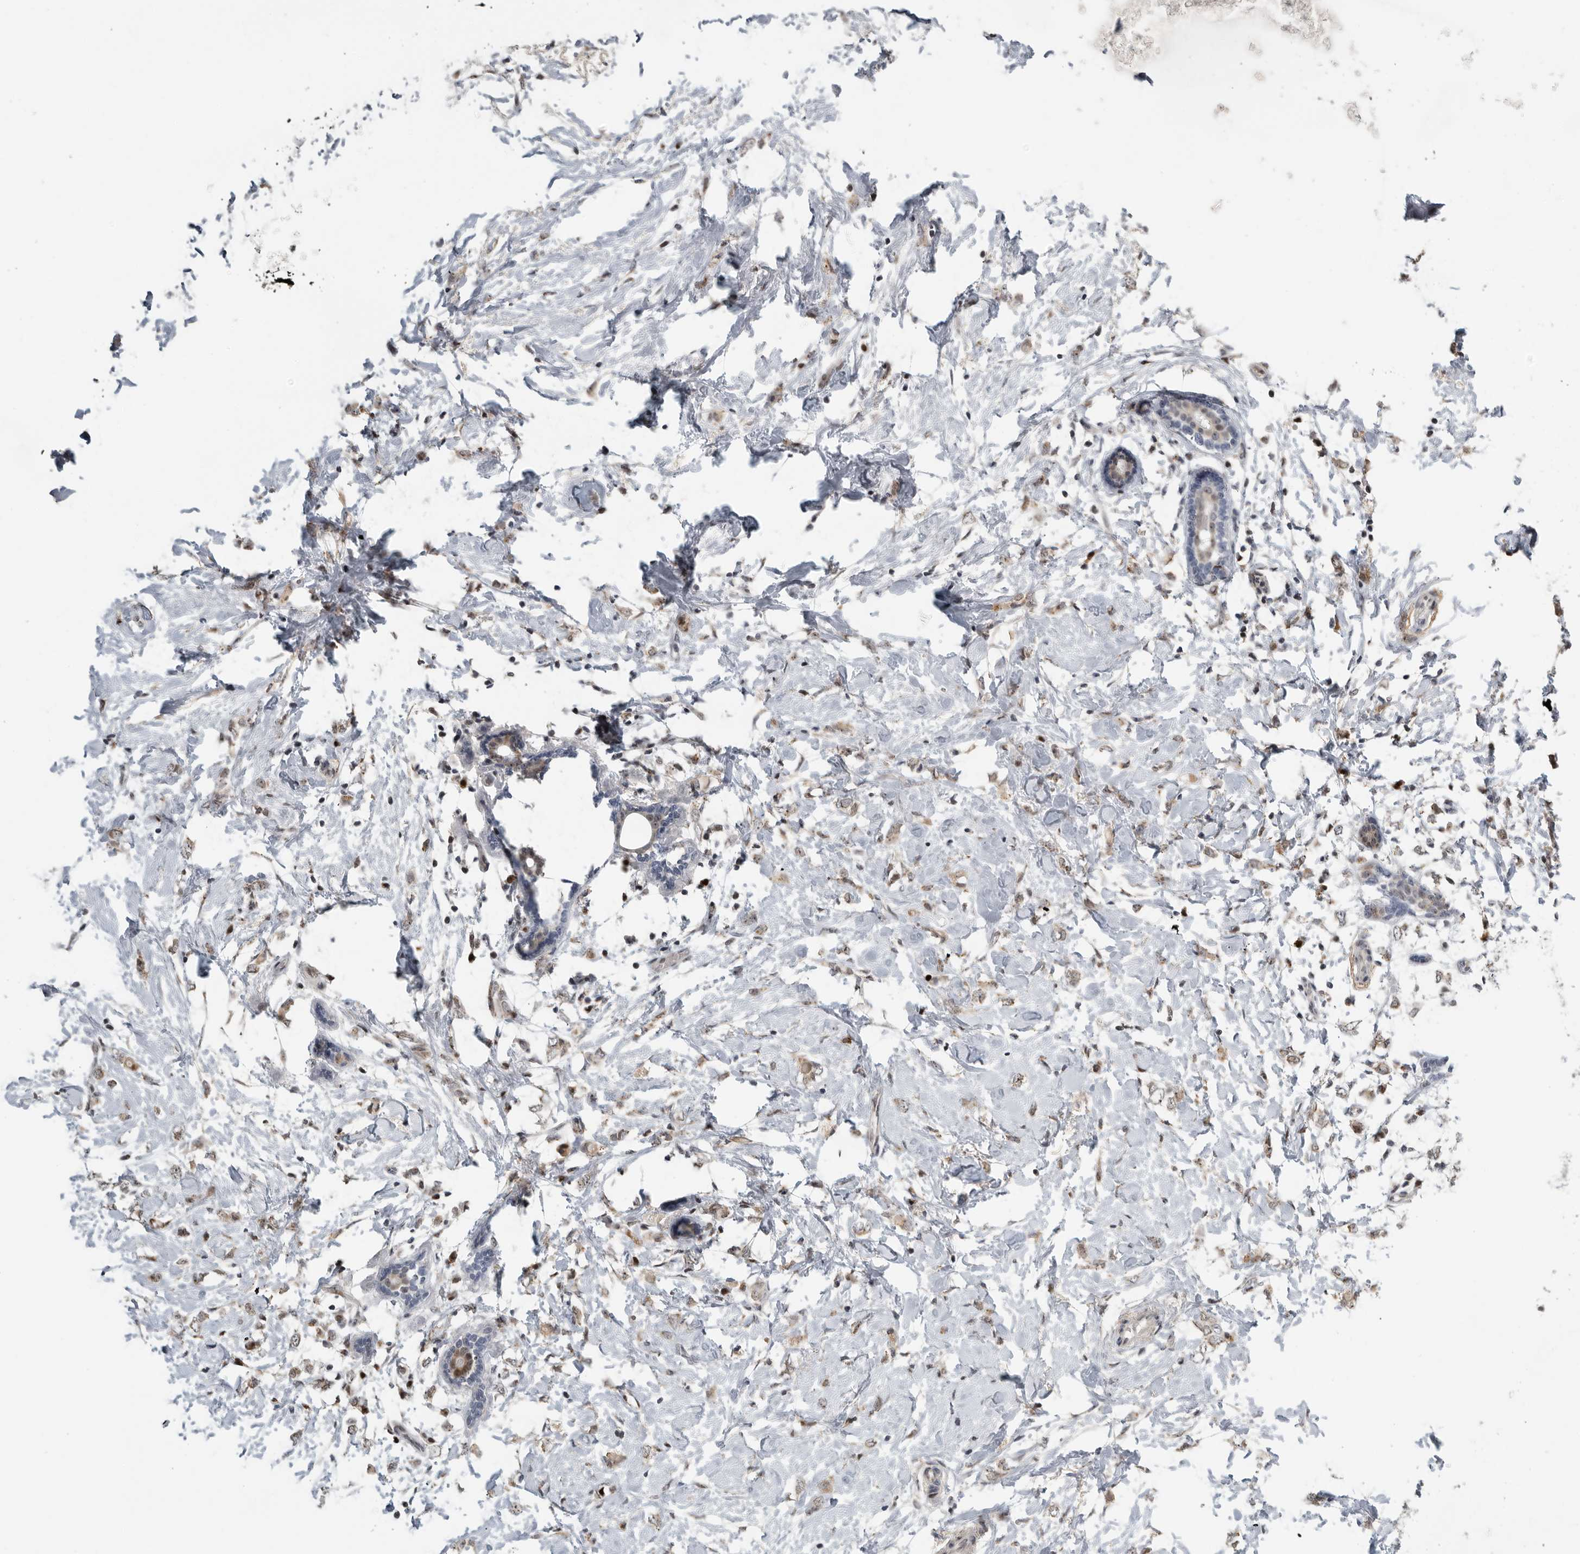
{"staining": {"intensity": "weak", "quantity": ">75%", "location": "cytoplasmic/membranous"}, "tissue": "breast cancer", "cell_type": "Tumor cells", "image_type": "cancer", "snomed": [{"axis": "morphology", "description": "Normal tissue, NOS"}, {"axis": "morphology", "description": "Lobular carcinoma"}, {"axis": "topography", "description": "Breast"}], "caption": "This image displays immunohistochemistry staining of lobular carcinoma (breast), with low weak cytoplasmic/membranous staining in approximately >75% of tumor cells.", "gene": "PCMTD1", "patient": {"sex": "female", "age": 47}}